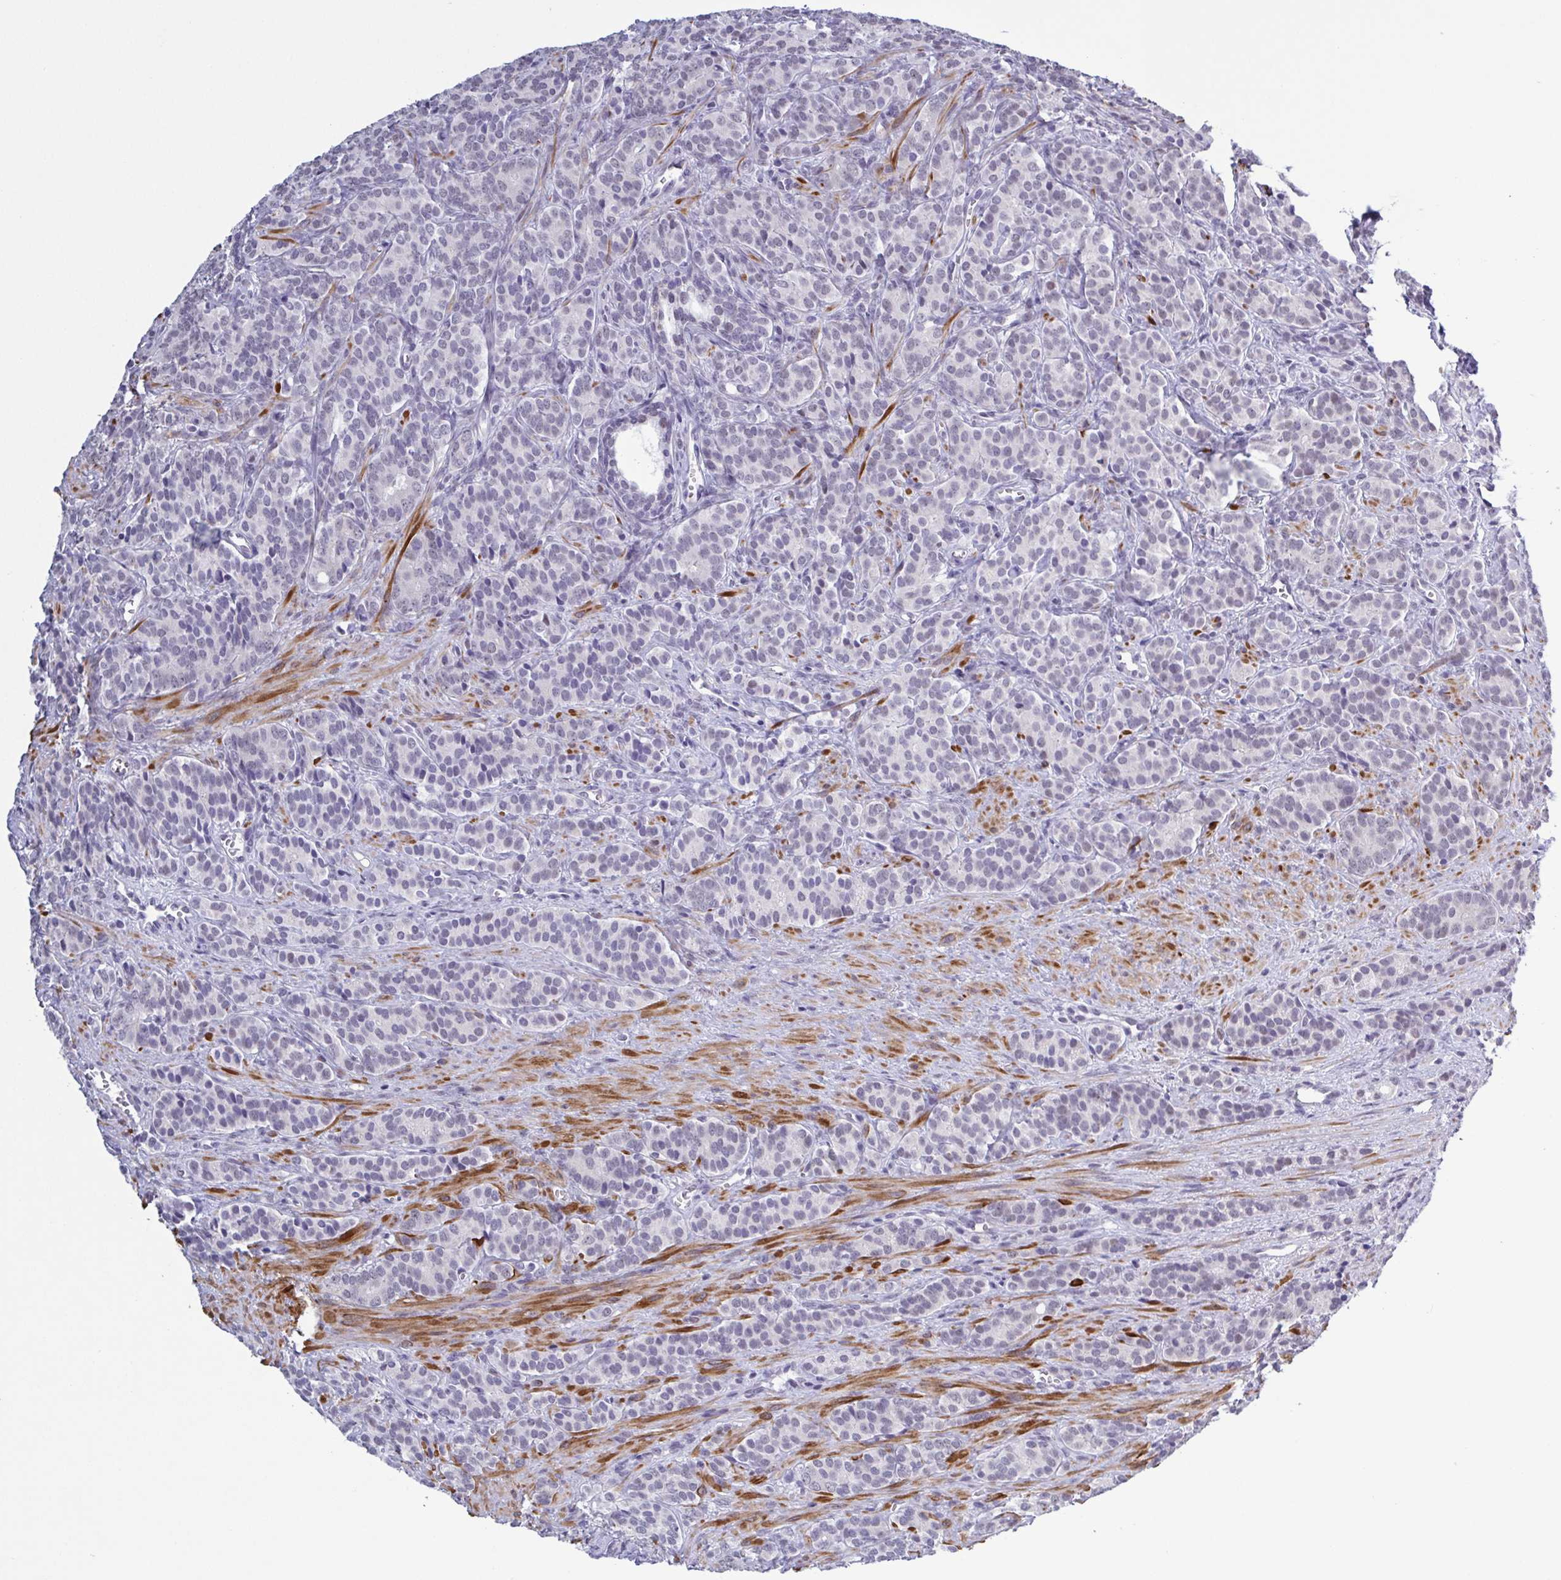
{"staining": {"intensity": "negative", "quantity": "none", "location": "none"}, "tissue": "prostate cancer", "cell_type": "Tumor cells", "image_type": "cancer", "snomed": [{"axis": "morphology", "description": "Adenocarcinoma, High grade"}, {"axis": "topography", "description": "Prostate"}], "caption": "Micrograph shows no protein positivity in tumor cells of prostate adenocarcinoma (high-grade) tissue.", "gene": "TMEM92", "patient": {"sex": "male", "age": 84}}